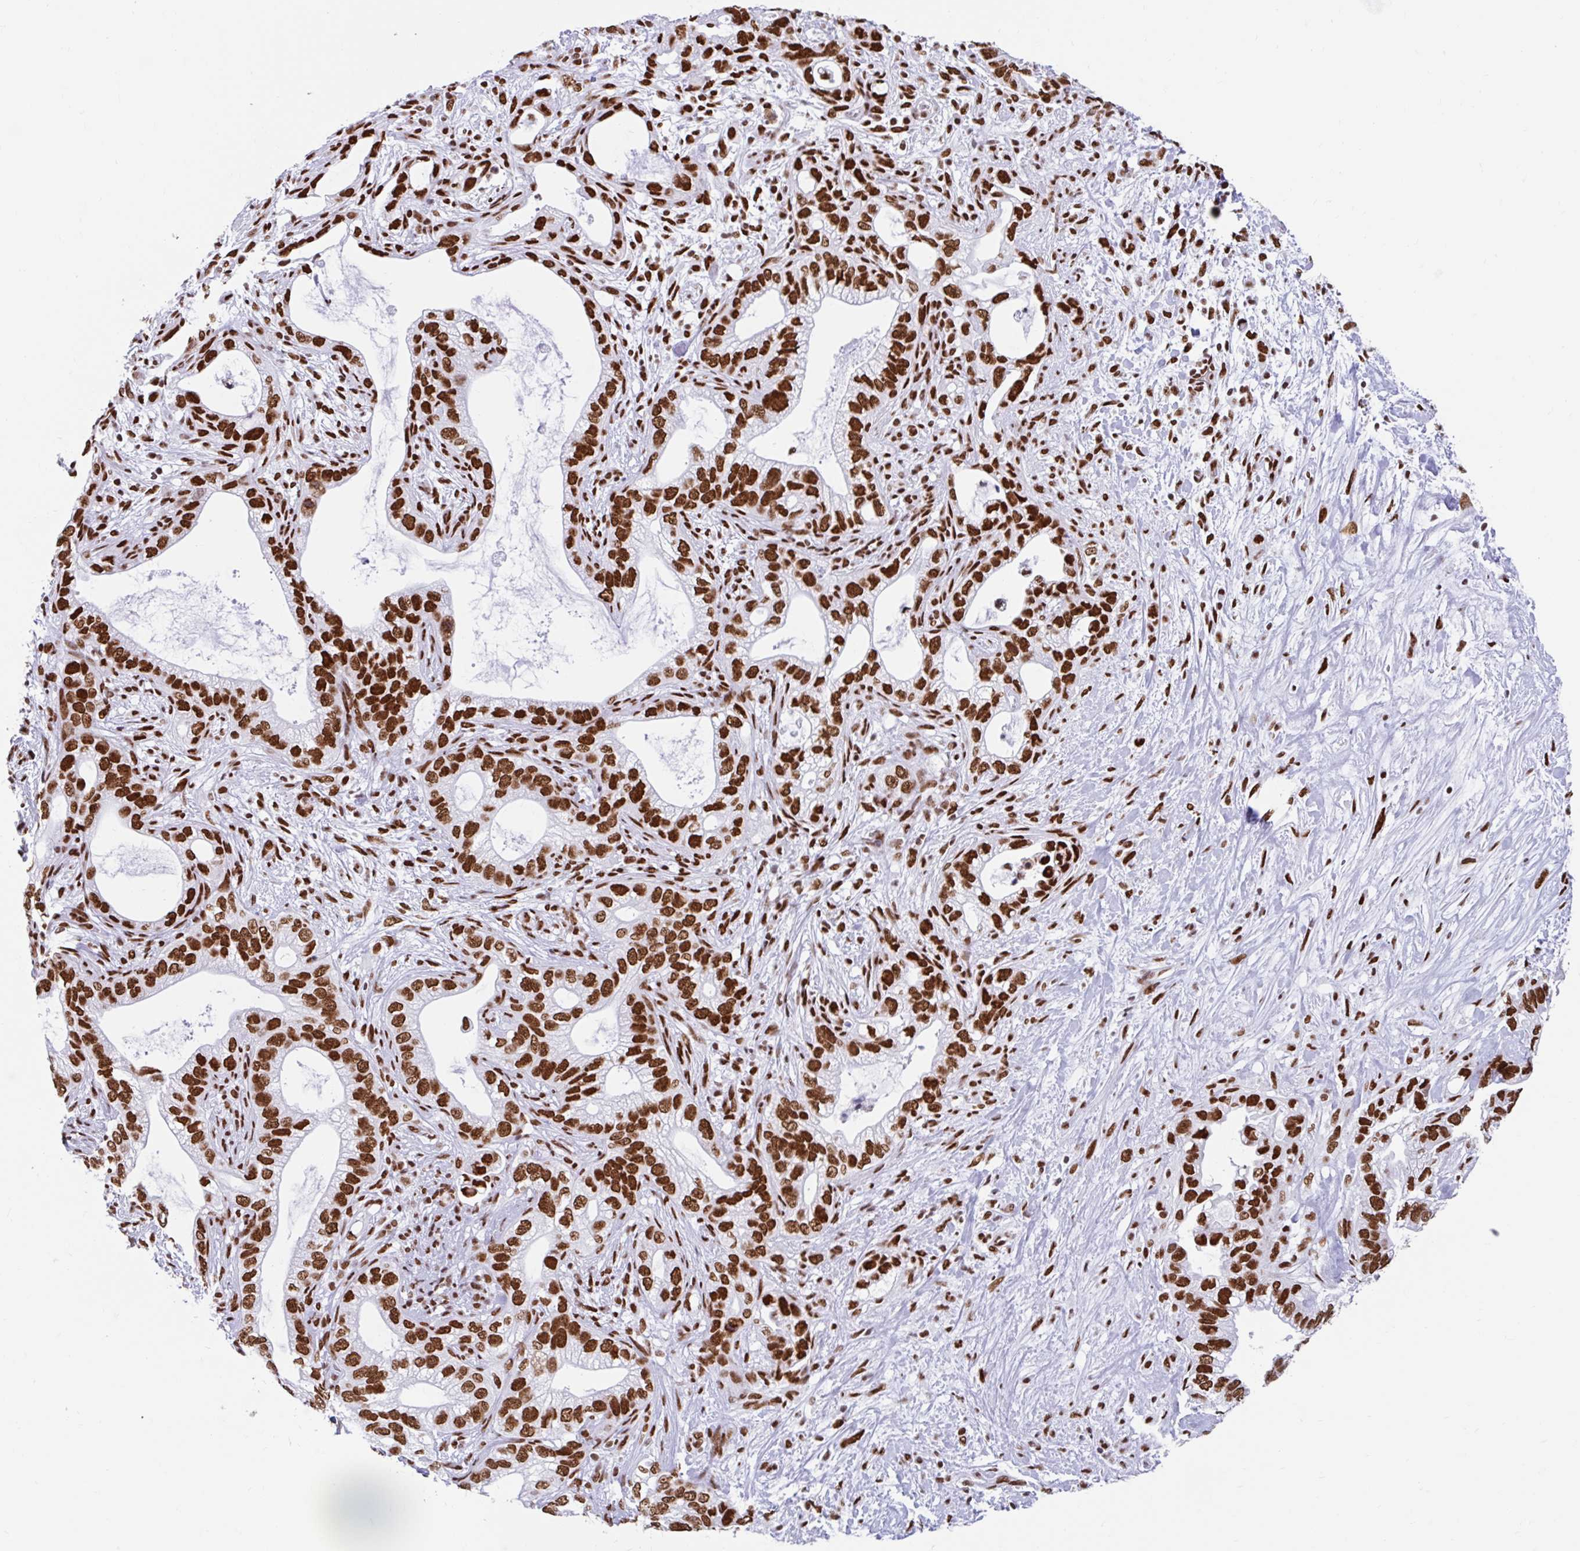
{"staining": {"intensity": "strong", "quantity": ">75%", "location": "nuclear"}, "tissue": "pancreatic cancer", "cell_type": "Tumor cells", "image_type": "cancer", "snomed": [{"axis": "morphology", "description": "Adenocarcinoma, NOS"}, {"axis": "topography", "description": "Pancreas"}], "caption": "The image reveals immunohistochemical staining of pancreatic cancer. There is strong nuclear expression is present in about >75% of tumor cells. The protein of interest is stained brown, and the nuclei are stained in blue (DAB (3,3'-diaminobenzidine) IHC with brightfield microscopy, high magnification).", "gene": "KHDRBS1", "patient": {"sex": "male", "age": 70}}